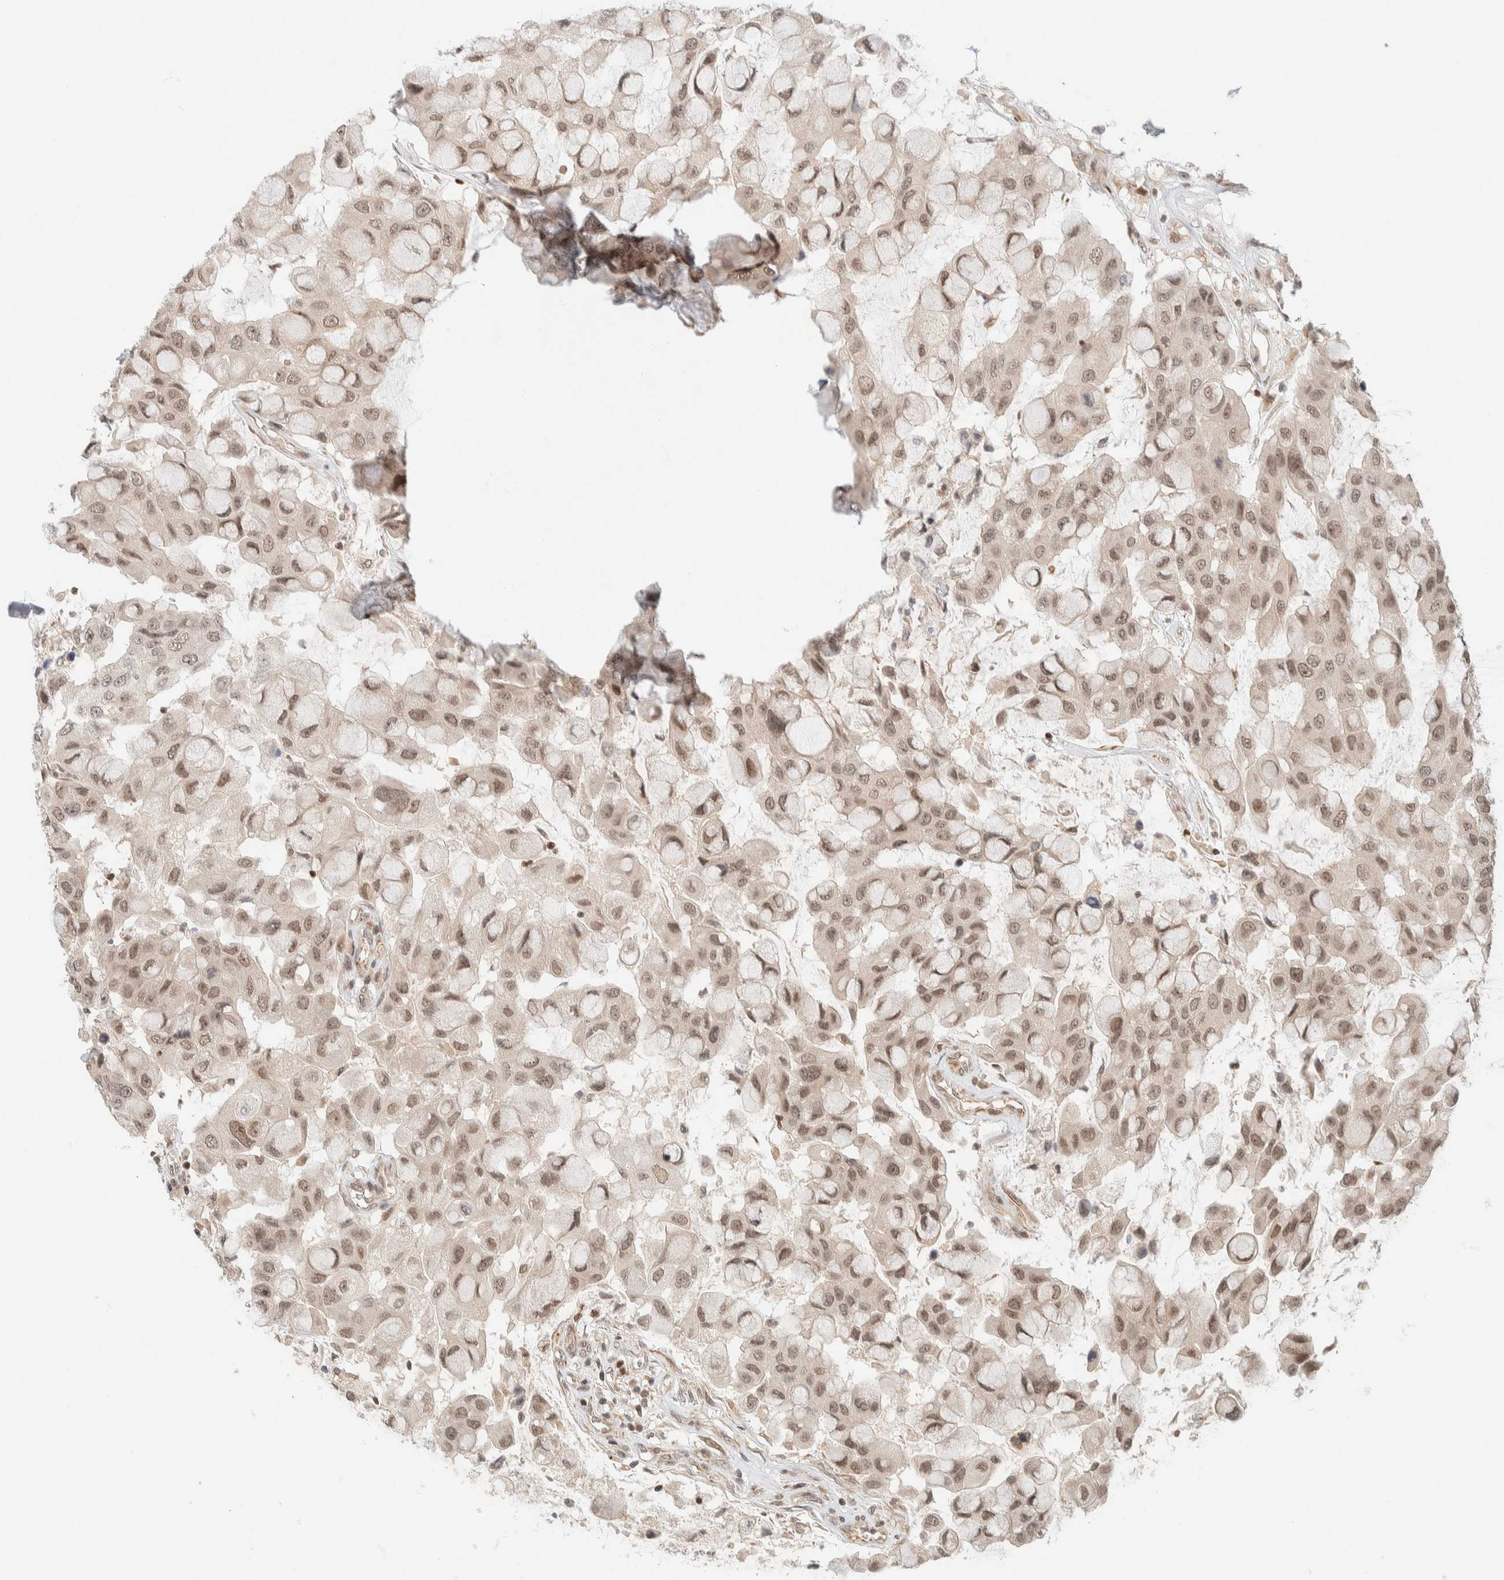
{"staining": {"intensity": "weak", "quantity": ">75%", "location": "nuclear"}, "tissue": "breast cancer", "cell_type": "Tumor cells", "image_type": "cancer", "snomed": [{"axis": "morphology", "description": "Duct carcinoma"}, {"axis": "topography", "description": "Breast"}], "caption": "IHC staining of breast cancer, which shows low levels of weak nuclear expression in about >75% of tumor cells indicating weak nuclear protein expression. The staining was performed using DAB (3,3'-diaminobenzidine) (brown) for protein detection and nuclei were counterstained in hematoxylin (blue).", "gene": "C8orf76", "patient": {"sex": "female", "age": 27}}